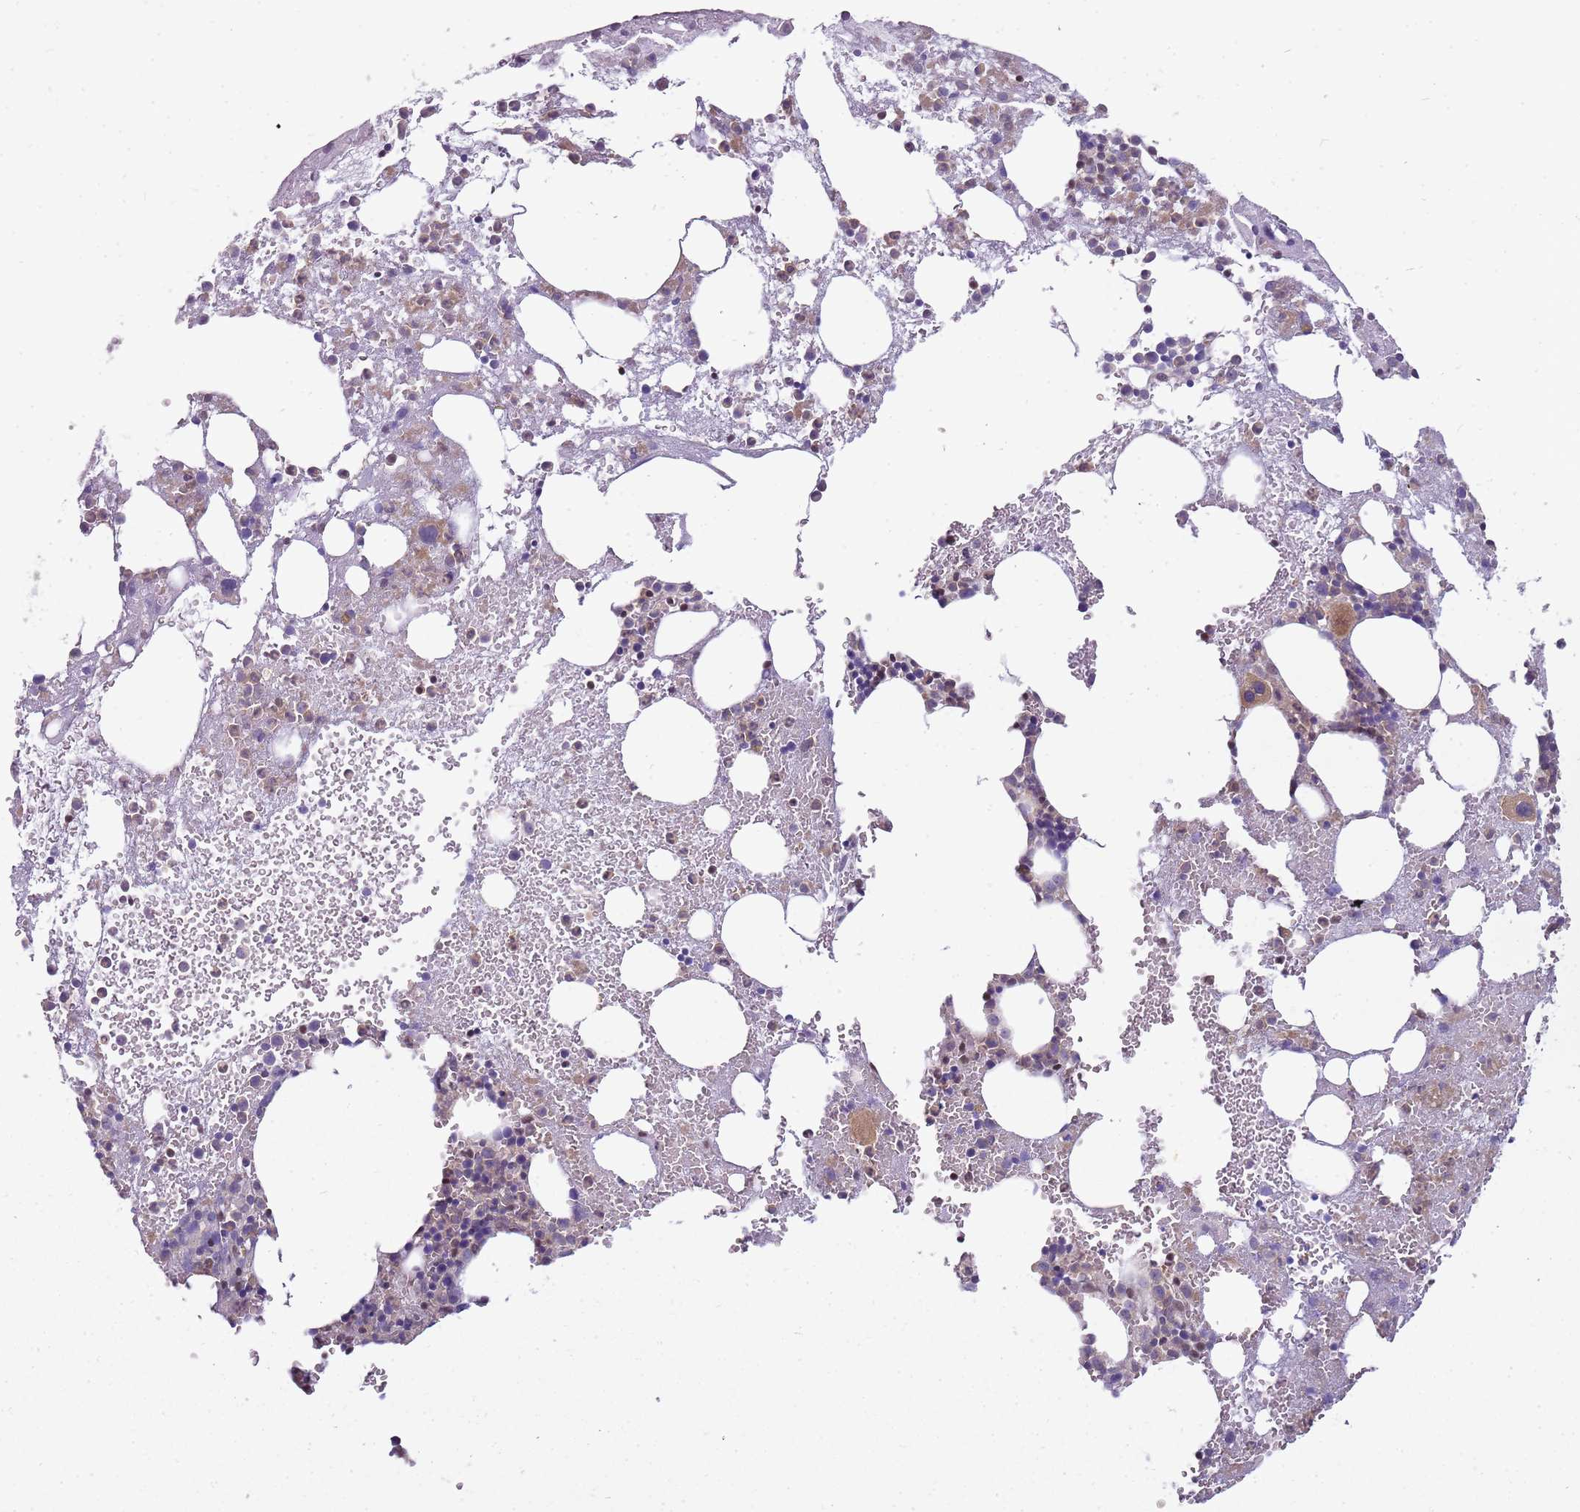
{"staining": {"intensity": "moderate", "quantity": "25%-75%", "location": "cytoplasmic/membranous"}, "tissue": "bone marrow", "cell_type": "Hematopoietic cells", "image_type": "normal", "snomed": [{"axis": "morphology", "description": "Normal tissue, NOS"}, {"axis": "topography", "description": "Bone marrow"}], "caption": "Hematopoietic cells exhibit medium levels of moderate cytoplasmic/membranous staining in about 25%-75% of cells in normal human bone marrow. The protein is shown in brown color, while the nuclei are stained blue.", "gene": "GSTO2", "patient": {"sex": "male", "age": 61}}